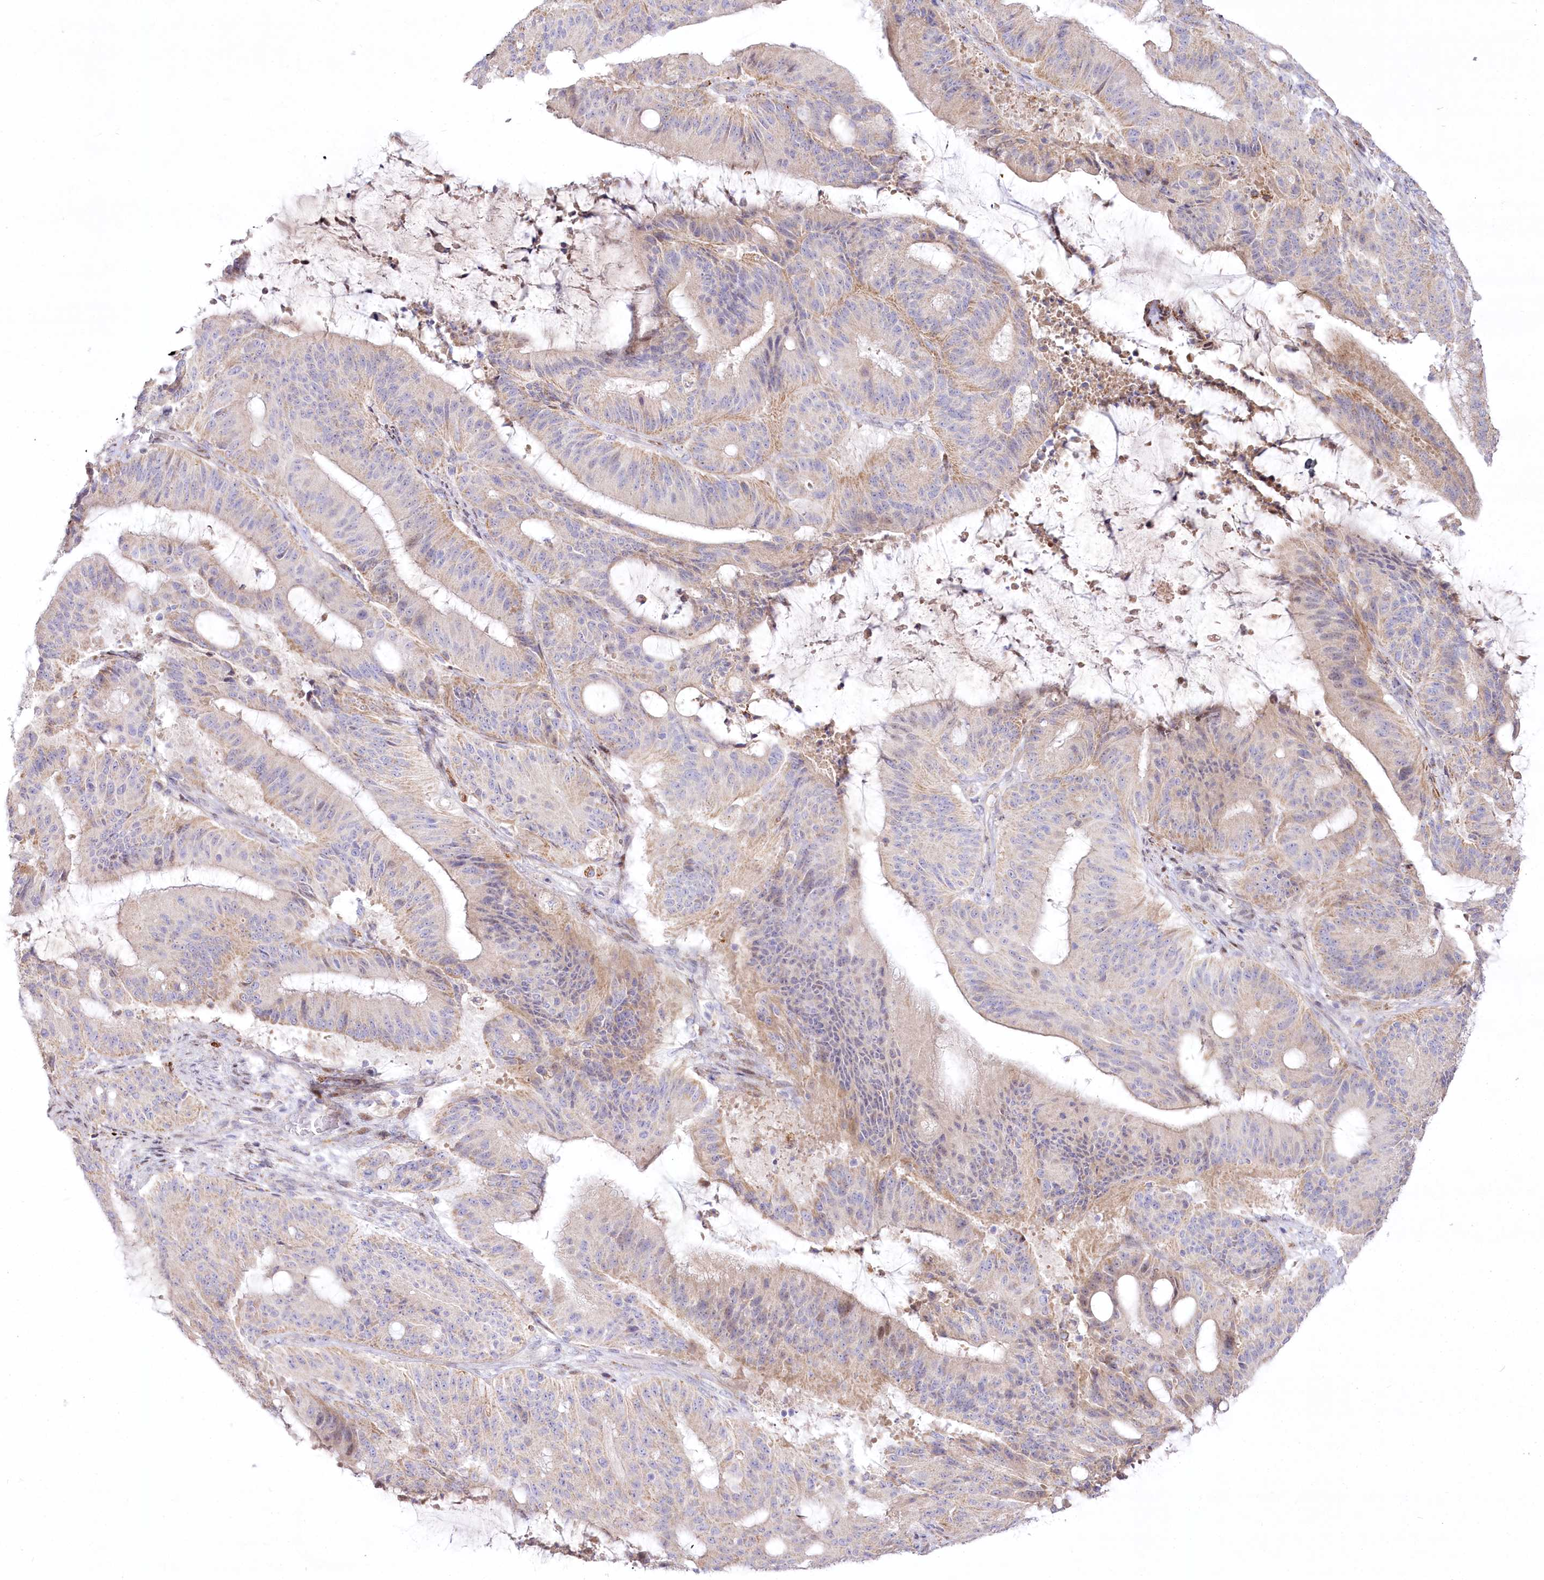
{"staining": {"intensity": "weak", "quantity": "25%-75%", "location": "cytoplasmic/membranous"}, "tissue": "liver cancer", "cell_type": "Tumor cells", "image_type": "cancer", "snomed": [{"axis": "morphology", "description": "Normal tissue, NOS"}, {"axis": "morphology", "description": "Cholangiocarcinoma"}, {"axis": "topography", "description": "Liver"}, {"axis": "topography", "description": "Peripheral nerve tissue"}], "caption": "Immunohistochemistry (IHC) photomicrograph of neoplastic tissue: liver cholangiocarcinoma stained using immunohistochemistry displays low levels of weak protein expression localized specifically in the cytoplasmic/membranous of tumor cells, appearing as a cytoplasmic/membranous brown color.", "gene": "CEP164", "patient": {"sex": "female", "age": 73}}